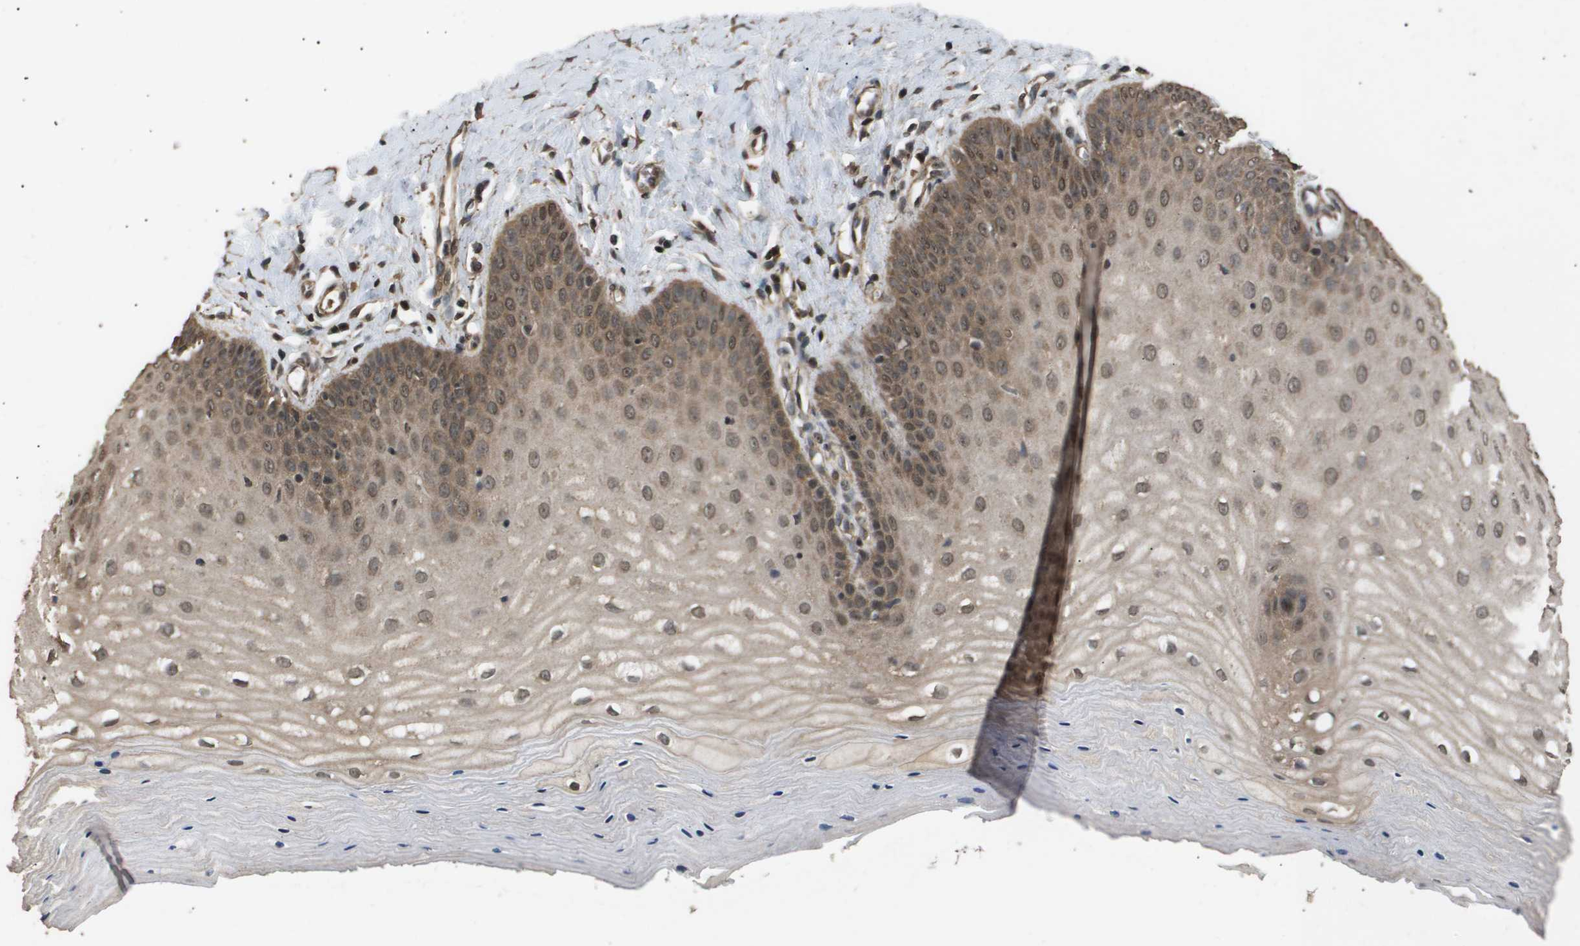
{"staining": {"intensity": "moderate", "quantity": ">75%", "location": "cytoplasmic/membranous,nuclear"}, "tissue": "cervix", "cell_type": "Squamous epithelial cells", "image_type": "normal", "snomed": [{"axis": "morphology", "description": "Normal tissue, NOS"}, {"axis": "topography", "description": "Cervix"}], "caption": "Immunohistochemical staining of unremarkable human cervix exhibits moderate cytoplasmic/membranous,nuclear protein expression in approximately >75% of squamous epithelial cells.", "gene": "ING1", "patient": {"sex": "female", "age": 55}}